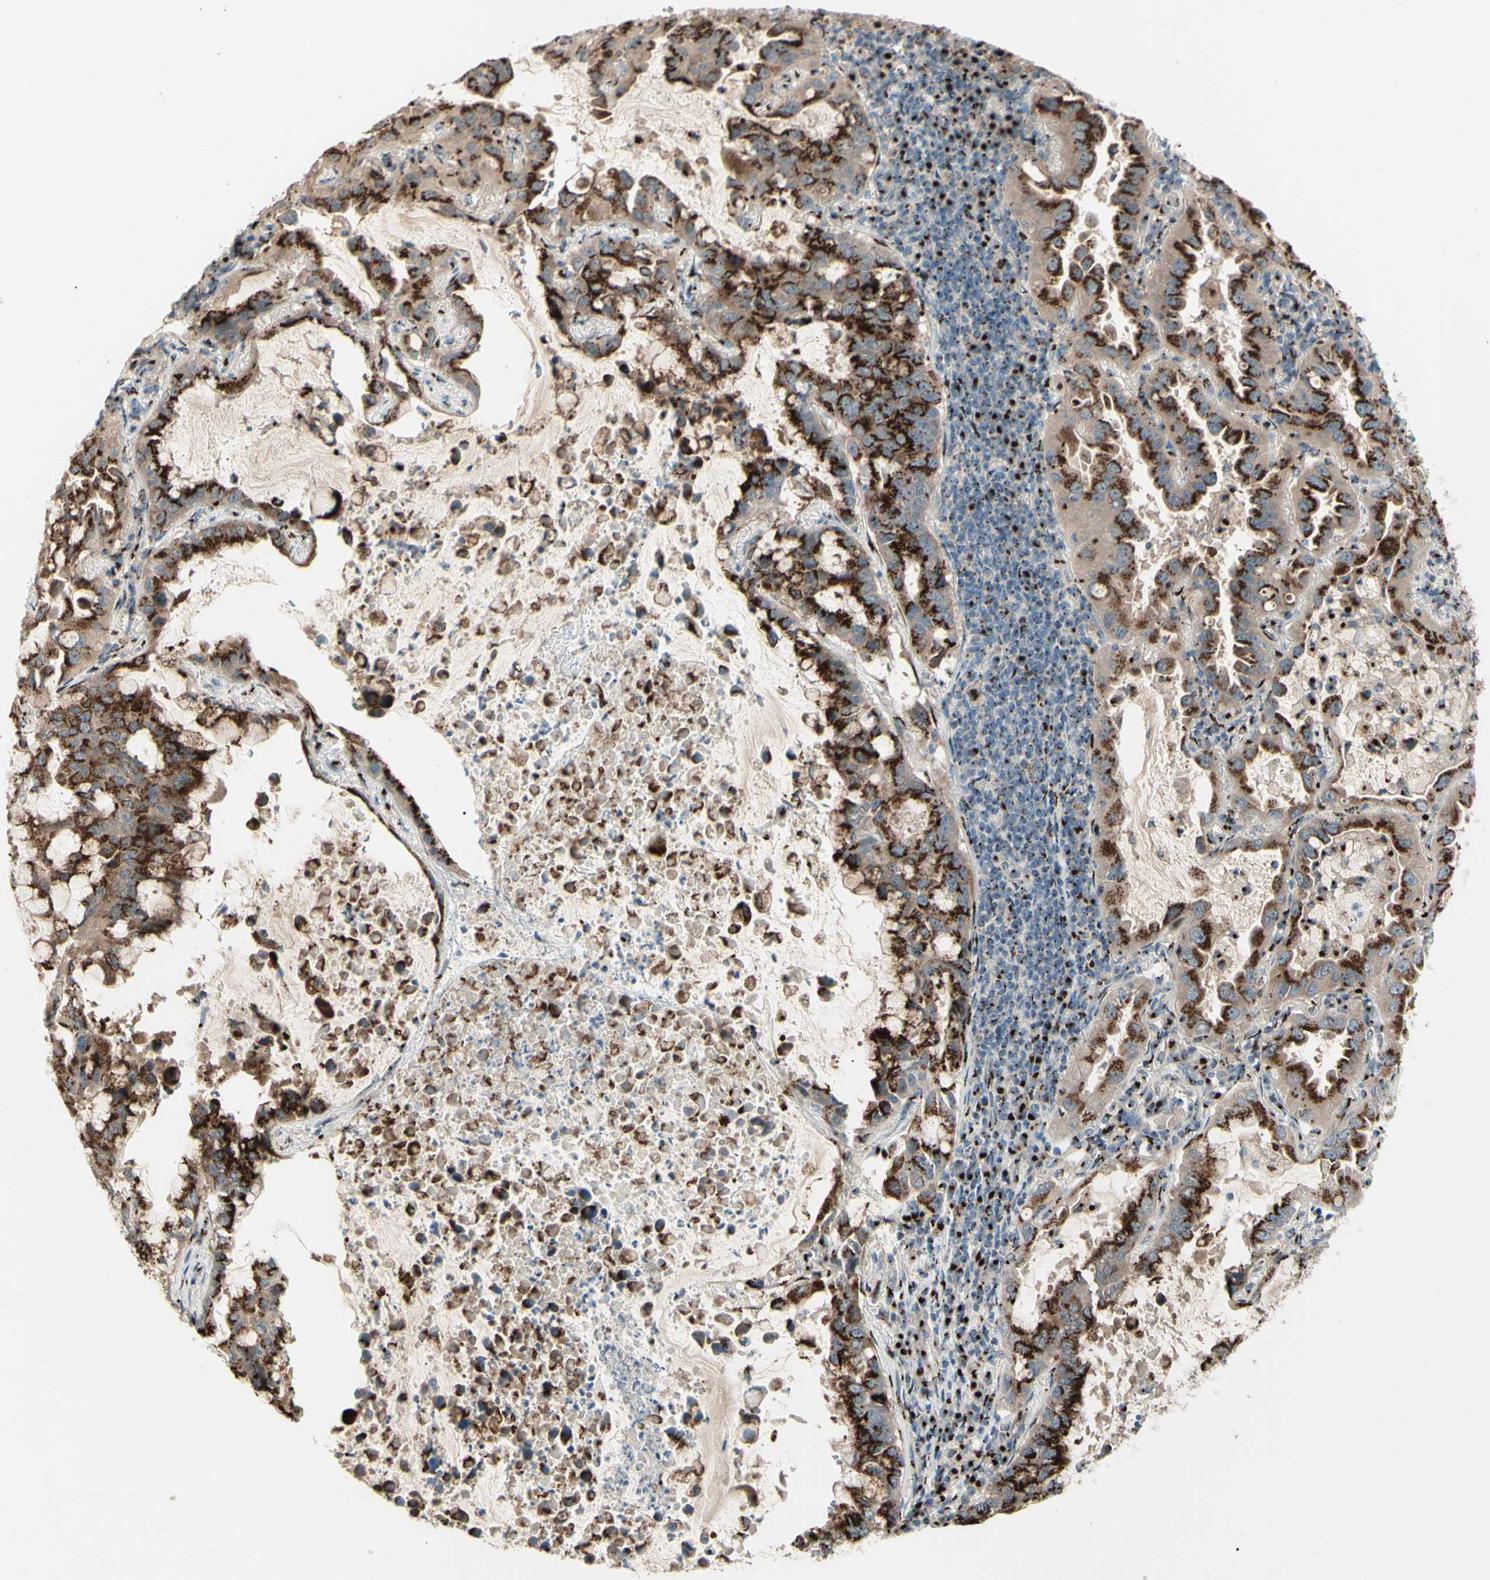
{"staining": {"intensity": "strong", "quantity": ">75%", "location": "cytoplasmic/membranous"}, "tissue": "lung cancer", "cell_type": "Tumor cells", "image_type": "cancer", "snomed": [{"axis": "morphology", "description": "Adenocarcinoma, NOS"}, {"axis": "topography", "description": "Lung"}], "caption": "High-power microscopy captured an immunohistochemistry histopathology image of lung adenocarcinoma, revealing strong cytoplasmic/membranous staining in about >75% of tumor cells. (DAB (3,3'-diaminobenzidine) IHC with brightfield microscopy, high magnification).", "gene": "BPNT2", "patient": {"sex": "male", "age": 64}}